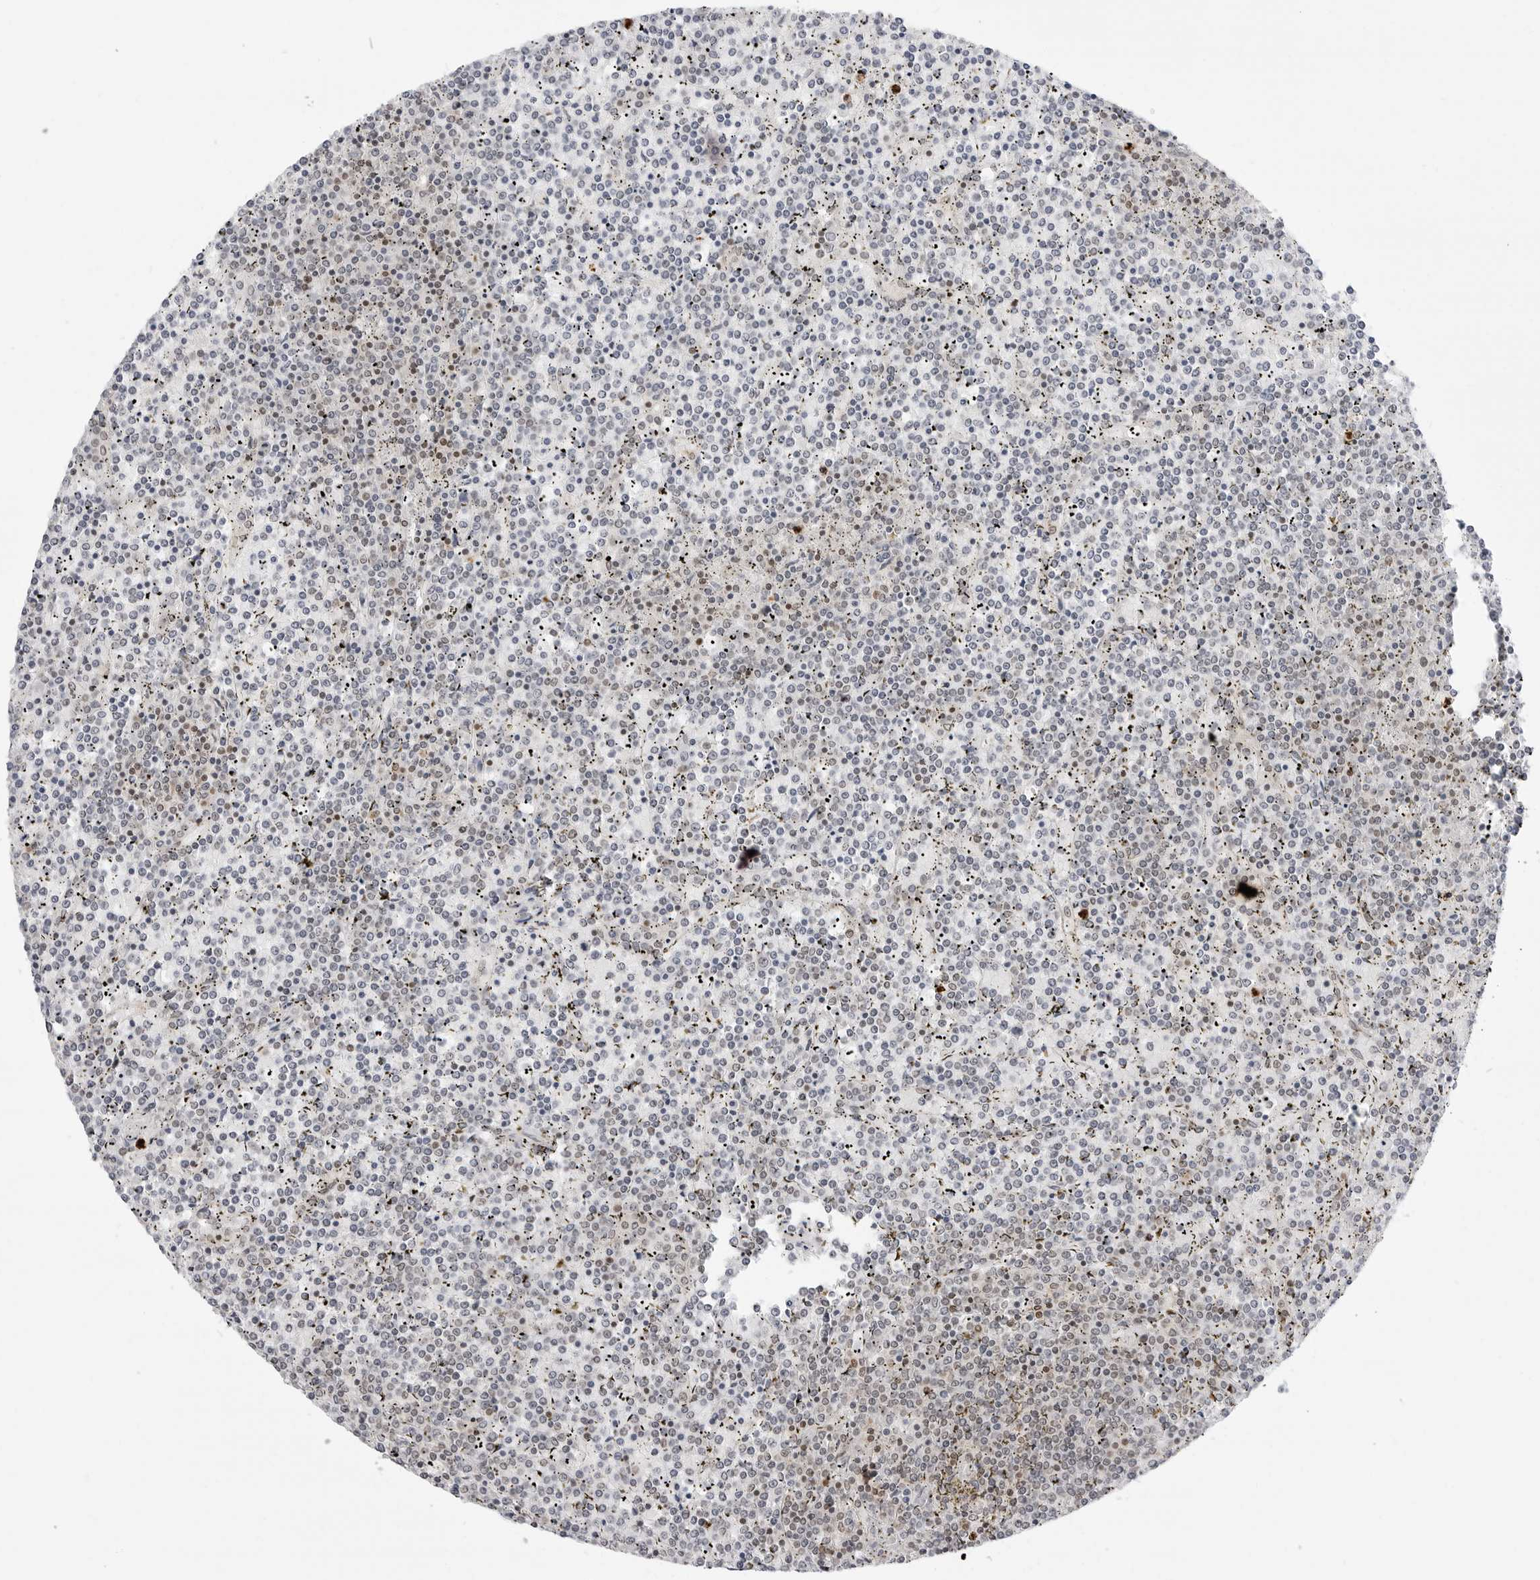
{"staining": {"intensity": "negative", "quantity": "none", "location": "none"}, "tissue": "lymphoma", "cell_type": "Tumor cells", "image_type": "cancer", "snomed": [{"axis": "morphology", "description": "Malignant lymphoma, non-Hodgkin's type, Low grade"}, {"axis": "topography", "description": "Spleen"}], "caption": "Immunohistochemical staining of low-grade malignant lymphoma, non-Hodgkin's type exhibits no significant staining in tumor cells. (Immunohistochemistry (ihc), brightfield microscopy, high magnification).", "gene": "PPP2R5C", "patient": {"sex": "female", "age": 19}}